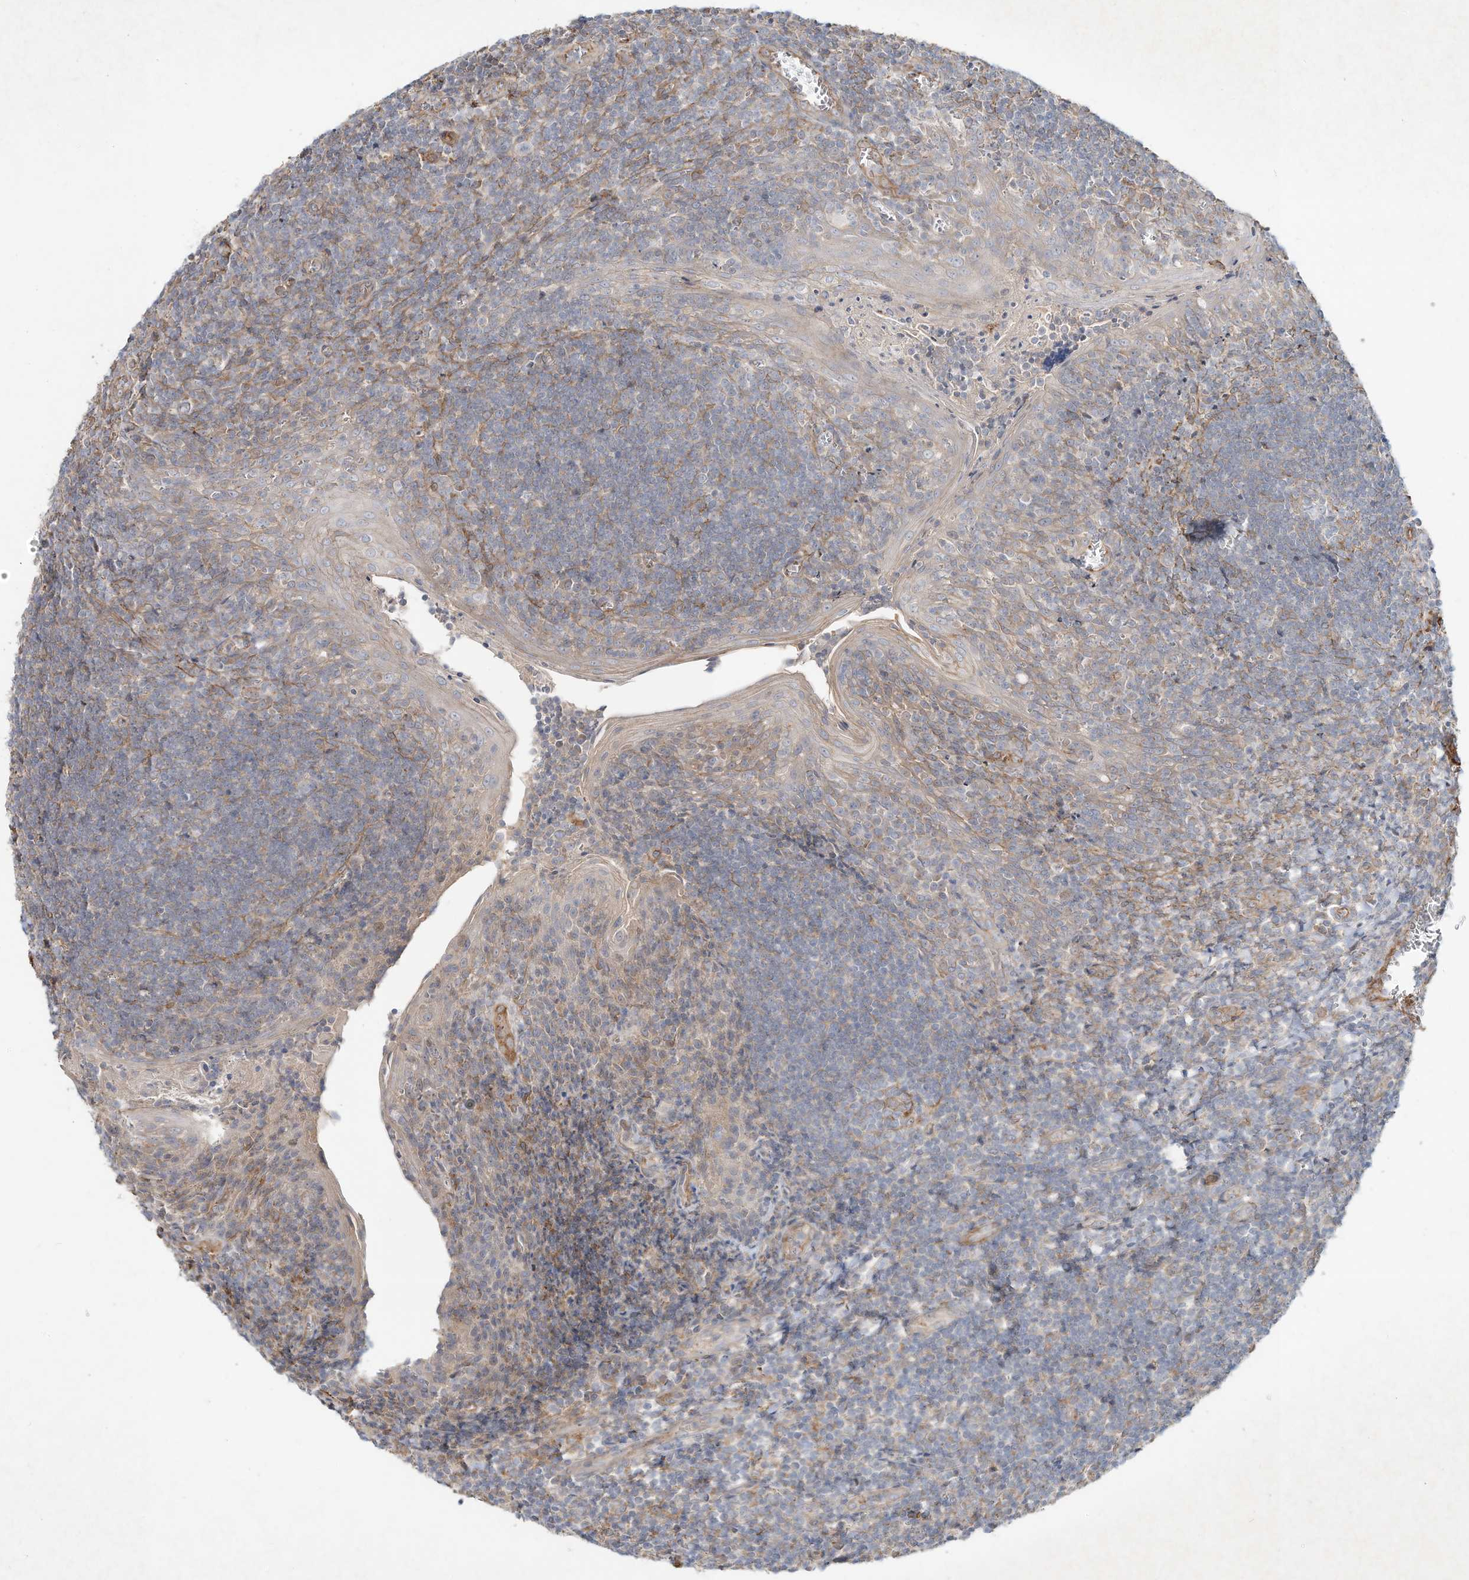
{"staining": {"intensity": "negative", "quantity": "none", "location": "none"}, "tissue": "tonsil", "cell_type": "Germinal center cells", "image_type": "normal", "snomed": [{"axis": "morphology", "description": "Normal tissue, NOS"}, {"axis": "topography", "description": "Tonsil"}], "caption": "The image displays no significant positivity in germinal center cells of tonsil.", "gene": "HTR5A", "patient": {"sex": "male", "age": 27}}